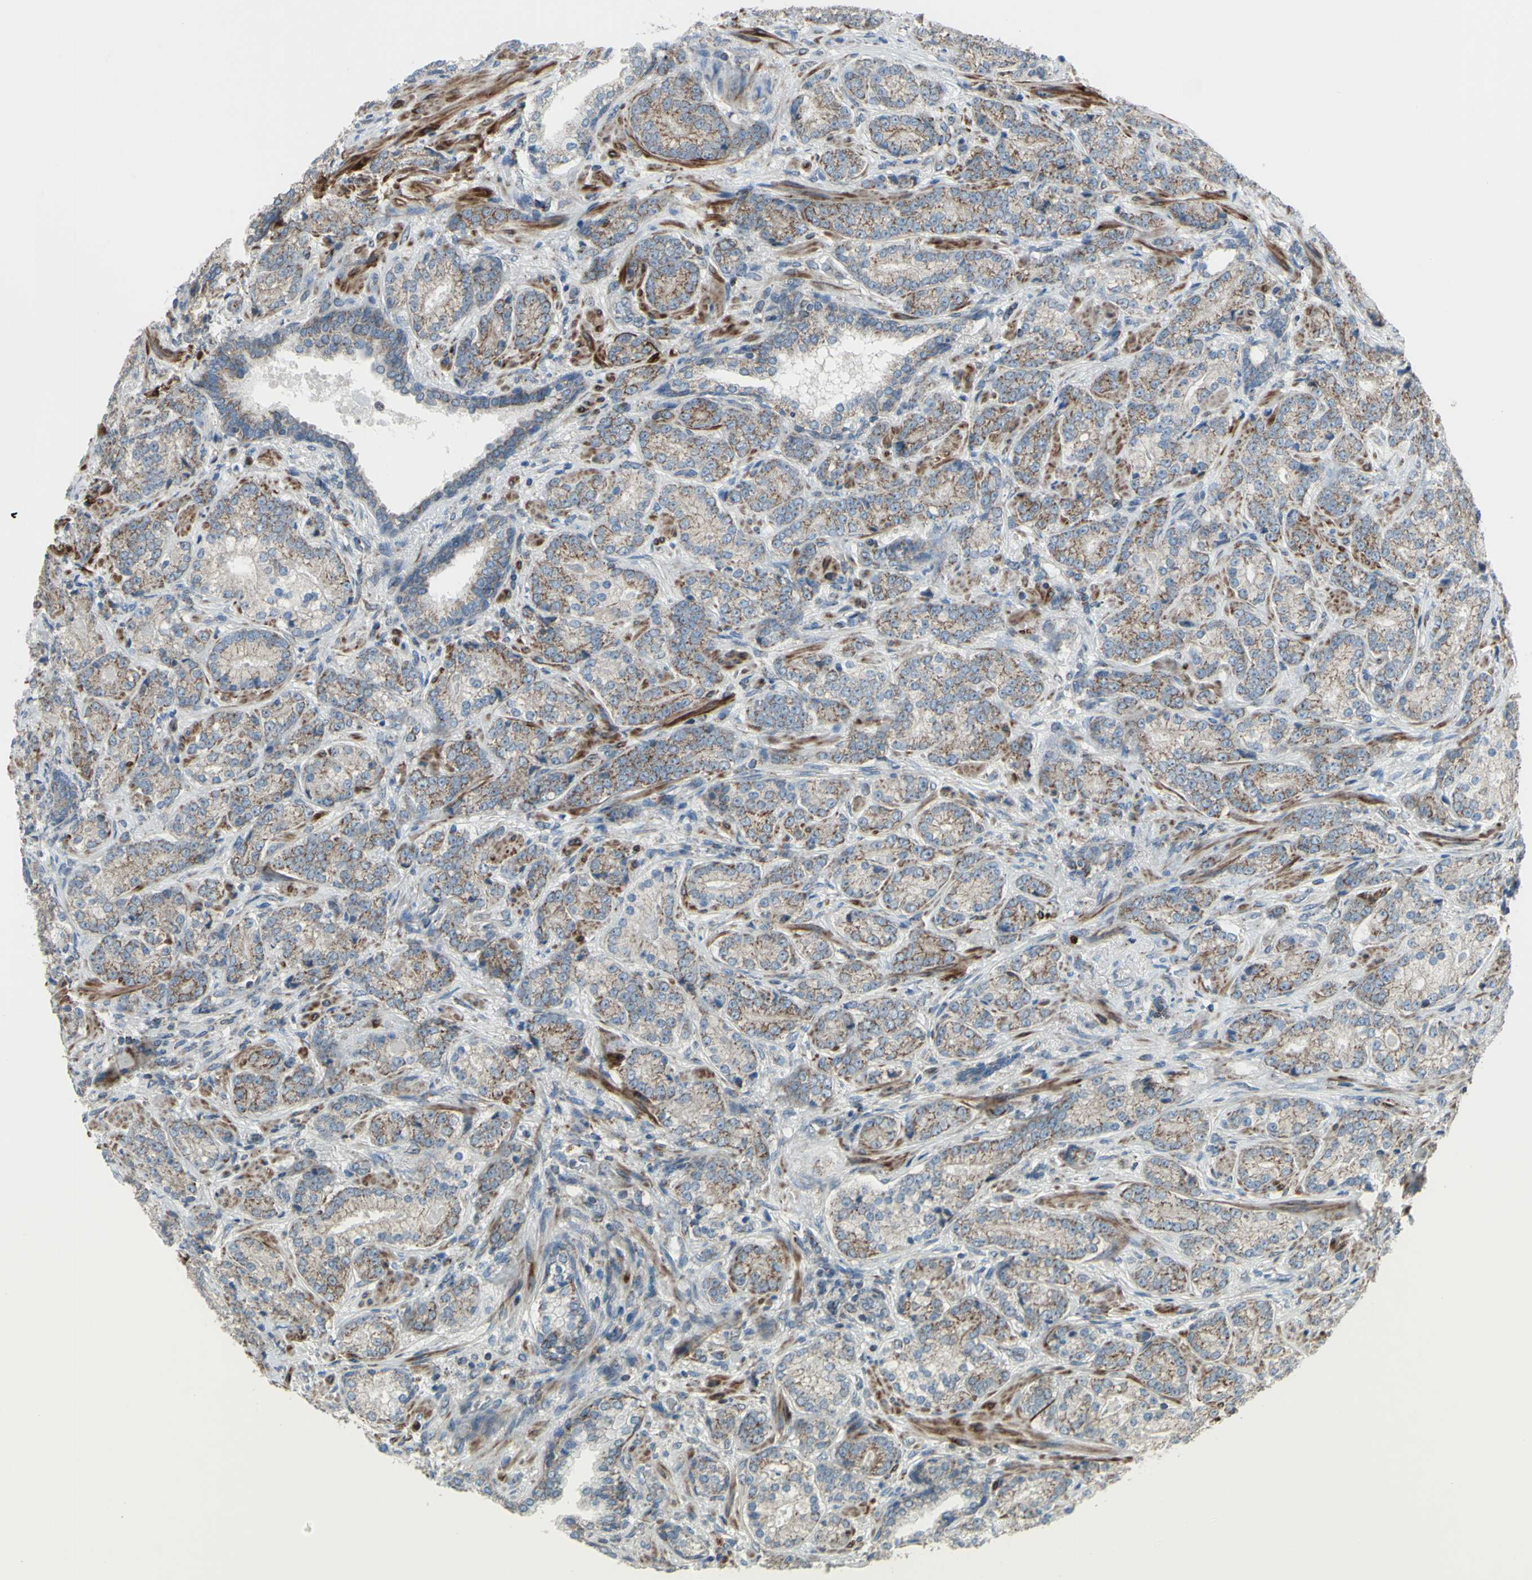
{"staining": {"intensity": "weak", "quantity": "25%-75%", "location": "cytoplasmic/membranous"}, "tissue": "prostate cancer", "cell_type": "Tumor cells", "image_type": "cancer", "snomed": [{"axis": "morphology", "description": "Adenocarcinoma, High grade"}, {"axis": "topography", "description": "Prostate"}], "caption": "Protein analysis of prostate cancer tissue exhibits weak cytoplasmic/membranous positivity in approximately 25%-75% of tumor cells. The staining was performed using DAB (3,3'-diaminobenzidine) to visualize the protein expression in brown, while the nuclei were stained in blue with hematoxylin (Magnification: 20x).", "gene": "FAM171B", "patient": {"sex": "male", "age": 61}}